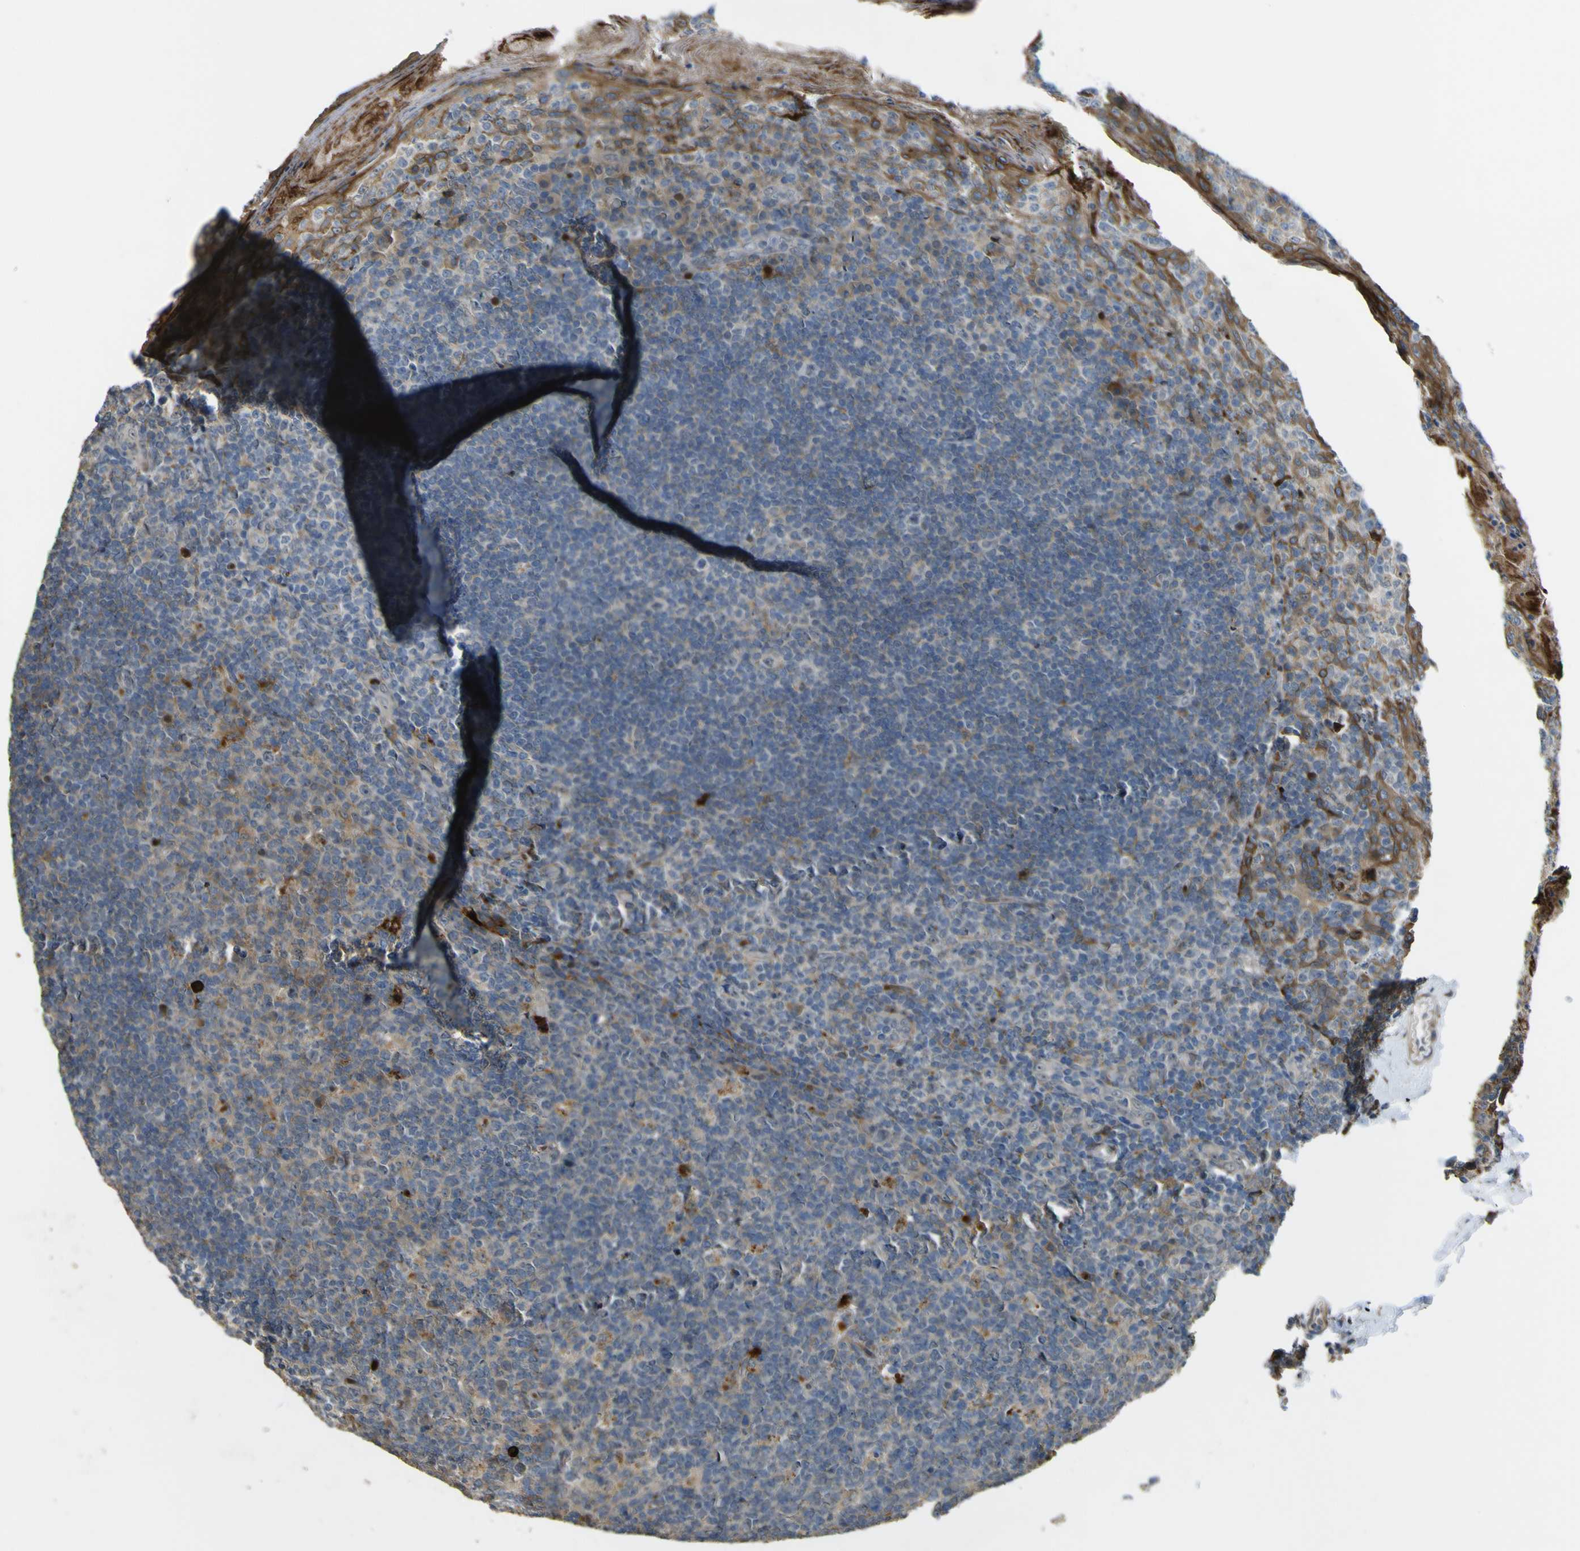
{"staining": {"intensity": "negative", "quantity": "none", "location": "none"}, "tissue": "tonsil", "cell_type": "Germinal center cells", "image_type": "normal", "snomed": [{"axis": "morphology", "description": "Normal tissue, NOS"}, {"axis": "topography", "description": "Tonsil"}], "caption": "Photomicrograph shows no protein staining in germinal center cells of benign tonsil.", "gene": "LBHD1", "patient": {"sex": "male", "age": 17}}